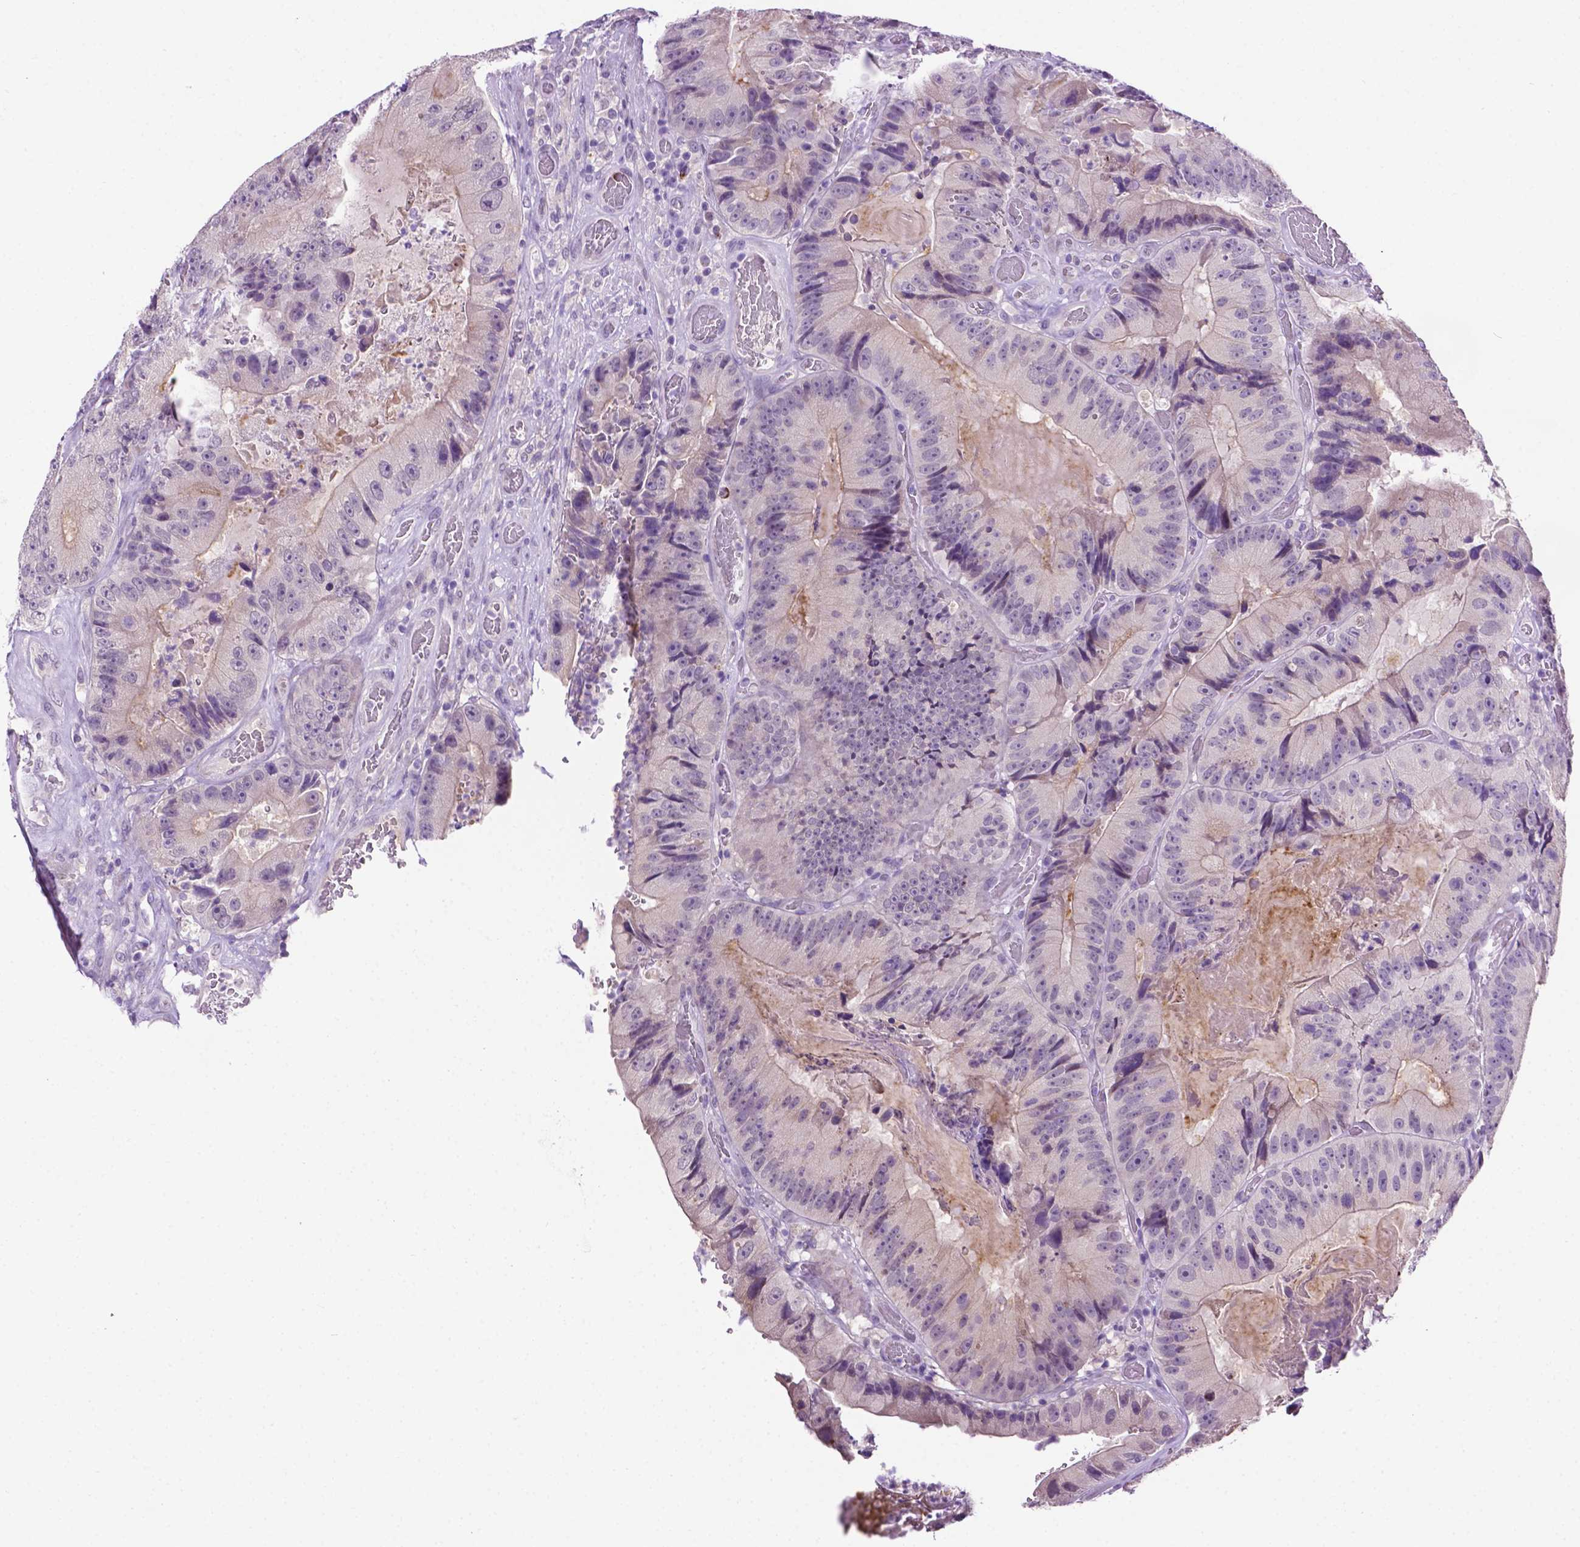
{"staining": {"intensity": "weak", "quantity": "<25%", "location": "cytoplasmic/membranous"}, "tissue": "colorectal cancer", "cell_type": "Tumor cells", "image_type": "cancer", "snomed": [{"axis": "morphology", "description": "Adenocarcinoma, NOS"}, {"axis": "topography", "description": "Colon"}], "caption": "Protein analysis of colorectal cancer demonstrates no significant staining in tumor cells. (DAB (3,3'-diaminobenzidine) IHC, high magnification).", "gene": "MMP27", "patient": {"sex": "female", "age": 86}}